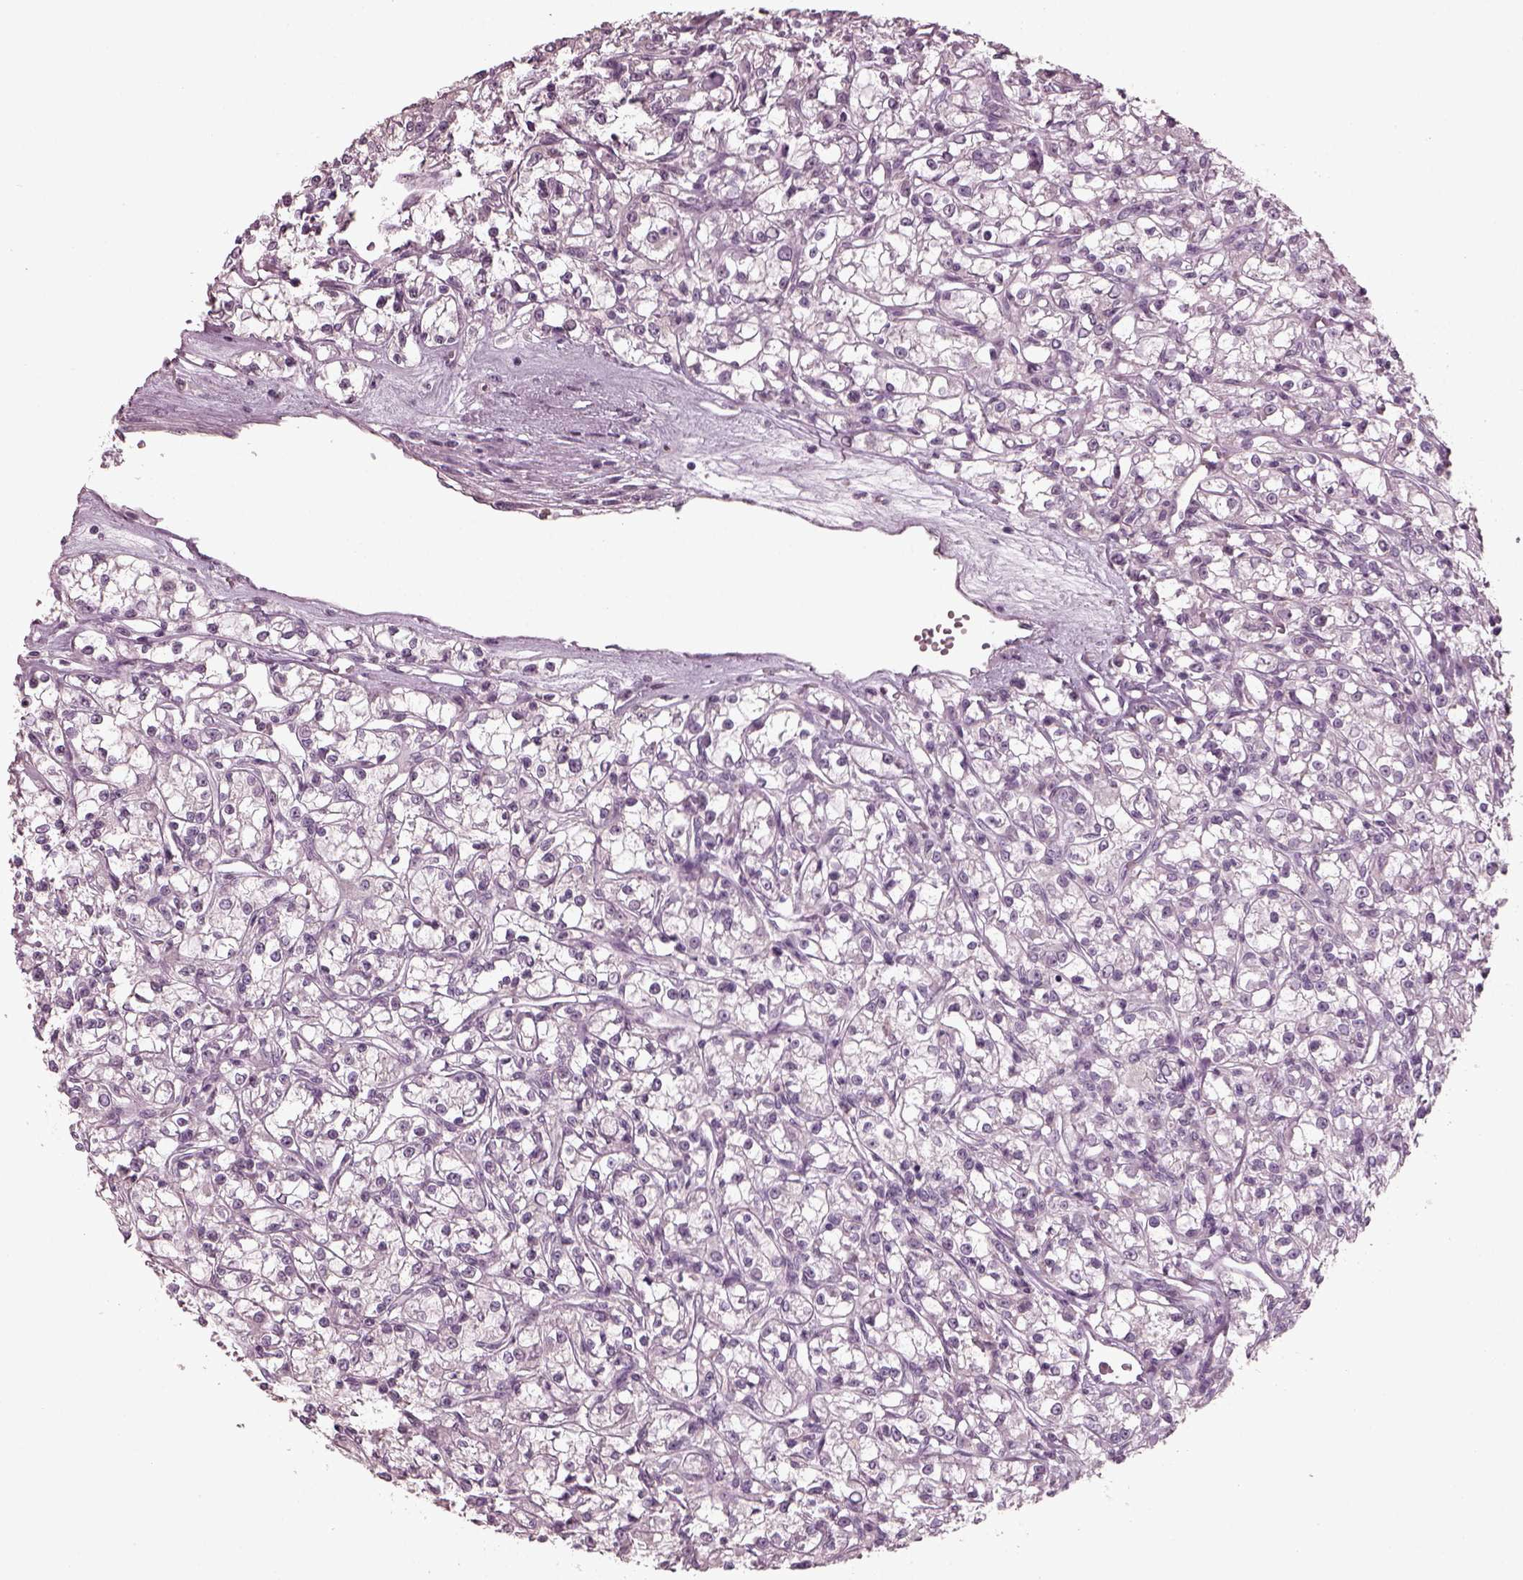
{"staining": {"intensity": "negative", "quantity": "none", "location": "none"}, "tissue": "renal cancer", "cell_type": "Tumor cells", "image_type": "cancer", "snomed": [{"axis": "morphology", "description": "Adenocarcinoma, NOS"}, {"axis": "topography", "description": "Kidney"}], "caption": "The micrograph shows no significant positivity in tumor cells of renal adenocarcinoma.", "gene": "RCVRN", "patient": {"sex": "female", "age": 59}}